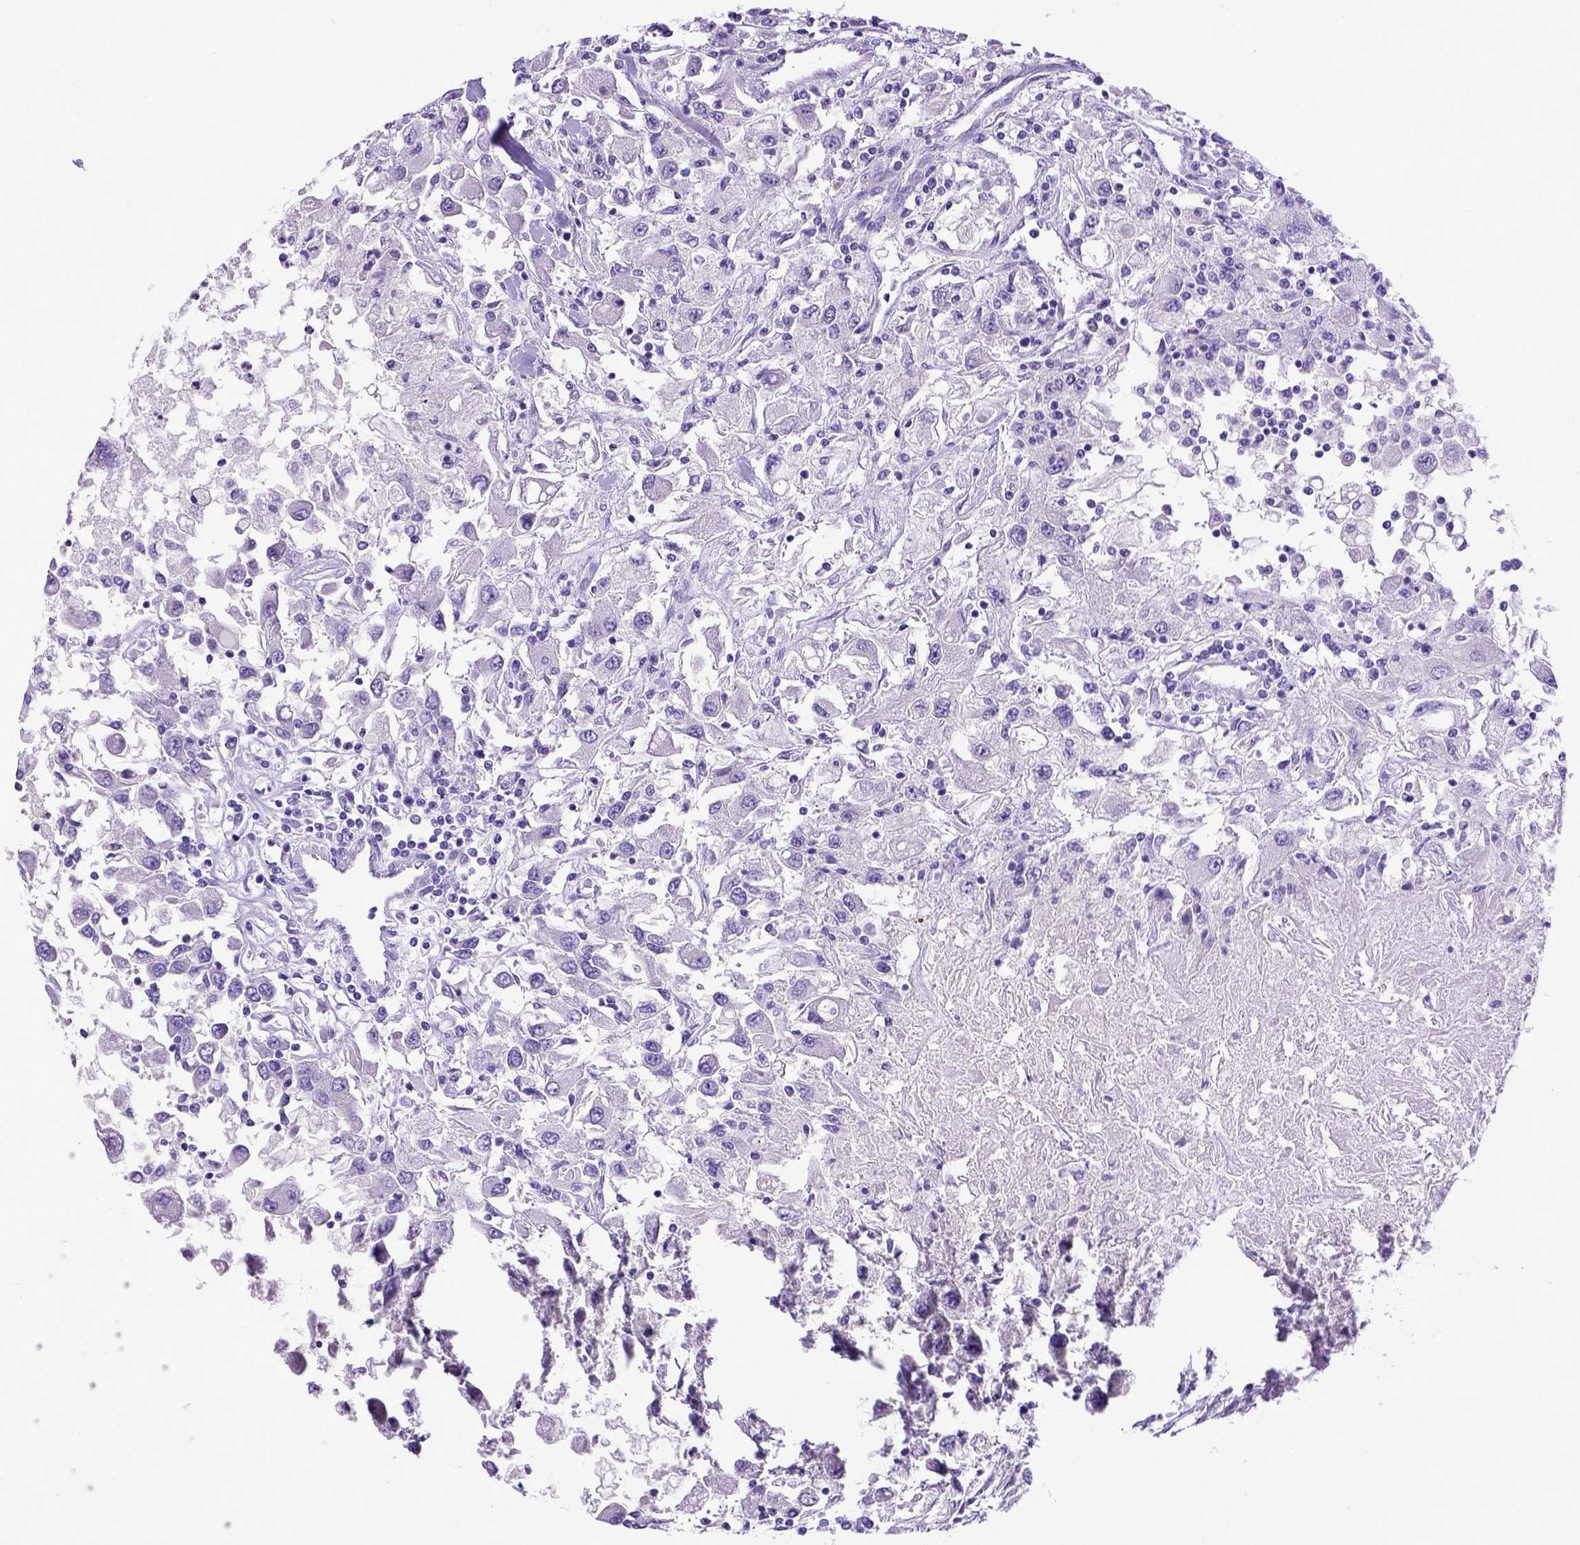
{"staining": {"intensity": "negative", "quantity": "none", "location": "none"}, "tissue": "renal cancer", "cell_type": "Tumor cells", "image_type": "cancer", "snomed": [{"axis": "morphology", "description": "Adenocarcinoma, NOS"}, {"axis": "topography", "description": "Kidney"}], "caption": "High power microscopy micrograph of an immunohistochemistry (IHC) micrograph of renal cancer (adenocarcinoma), revealing no significant staining in tumor cells. Nuclei are stained in blue.", "gene": "ESR1", "patient": {"sex": "female", "age": 67}}